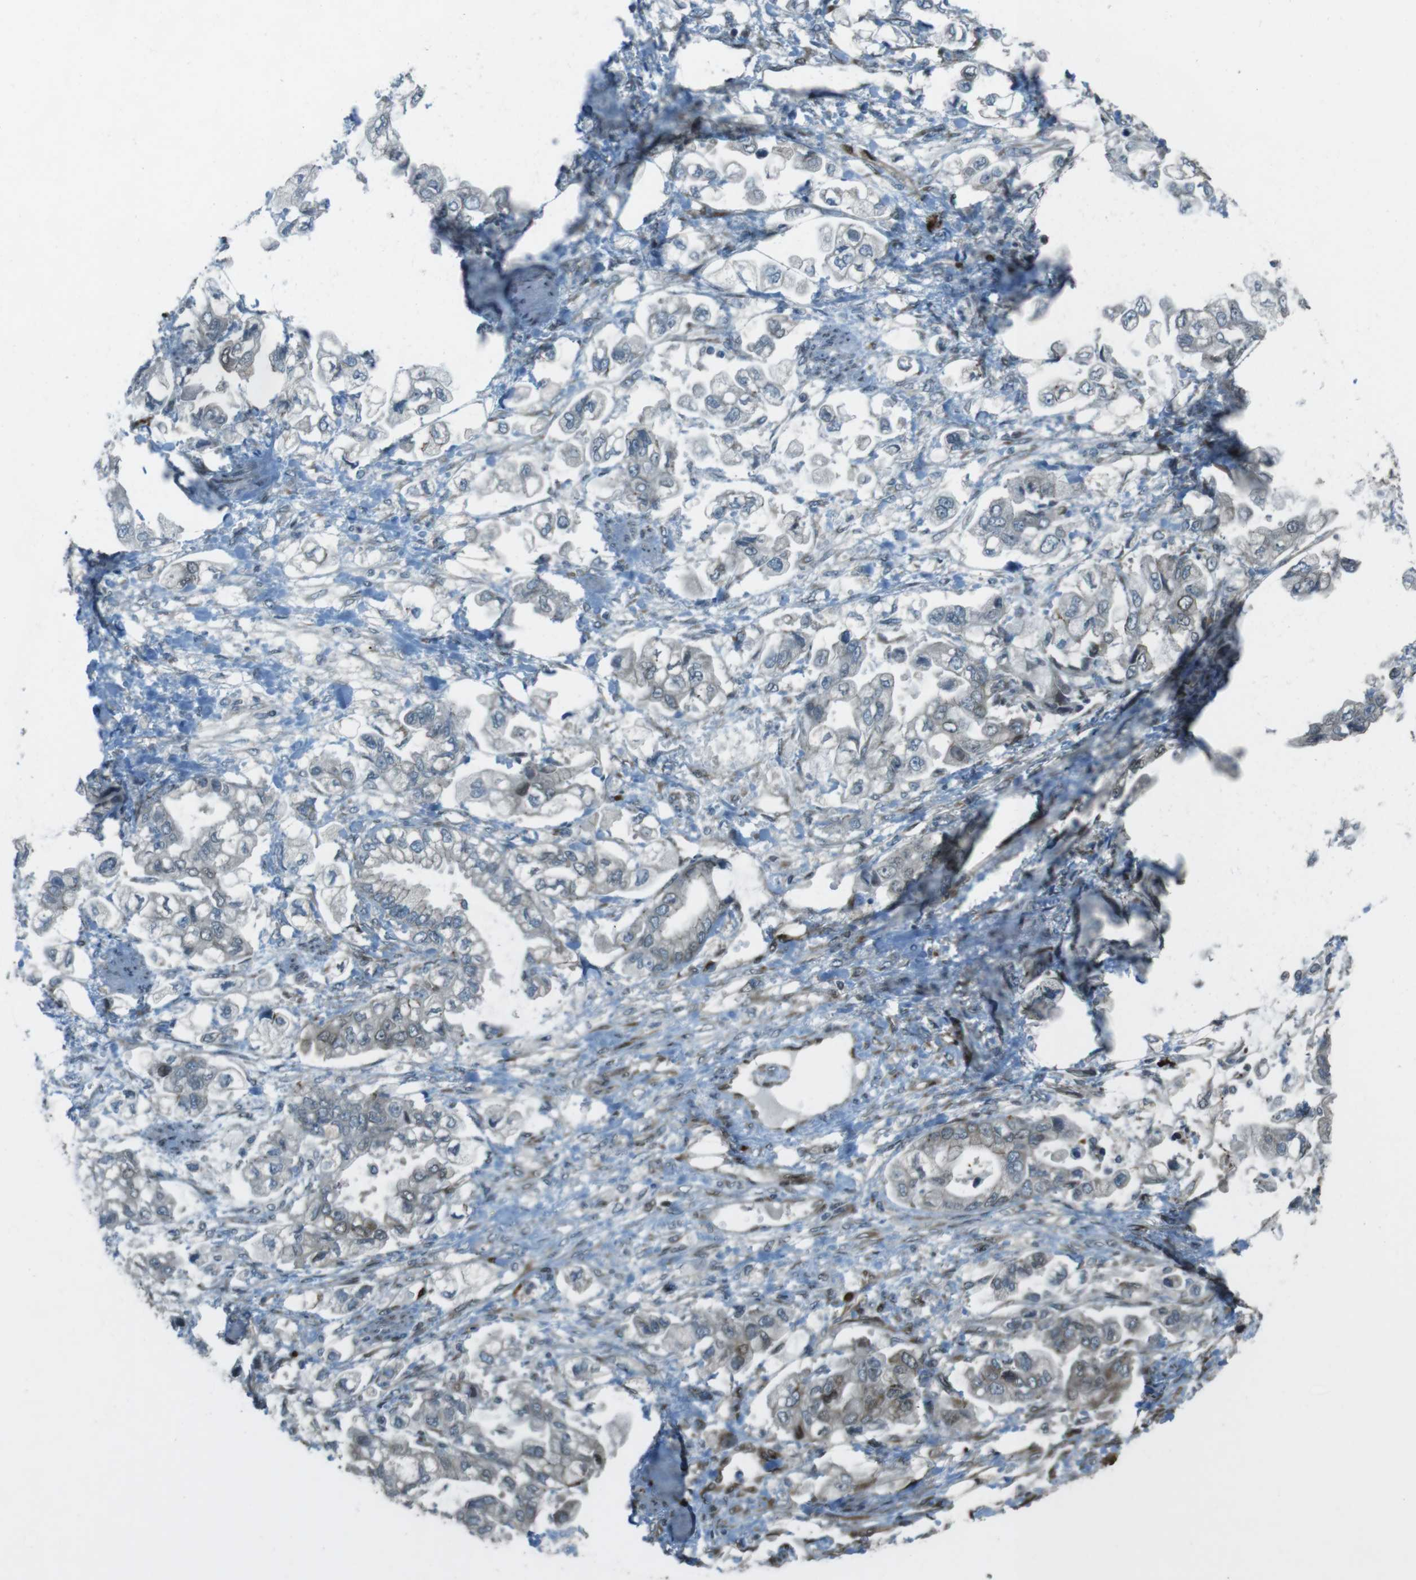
{"staining": {"intensity": "negative", "quantity": "none", "location": "none"}, "tissue": "stomach cancer", "cell_type": "Tumor cells", "image_type": "cancer", "snomed": [{"axis": "morphology", "description": "Normal tissue, NOS"}, {"axis": "morphology", "description": "Adenocarcinoma, NOS"}, {"axis": "topography", "description": "Stomach"}], "caption": "Tumor cells are negative for protein expression in human adenocarcinoma (stomach).", "gene": "ZNF330", "patient": {"sex": "male", "age": 62}}